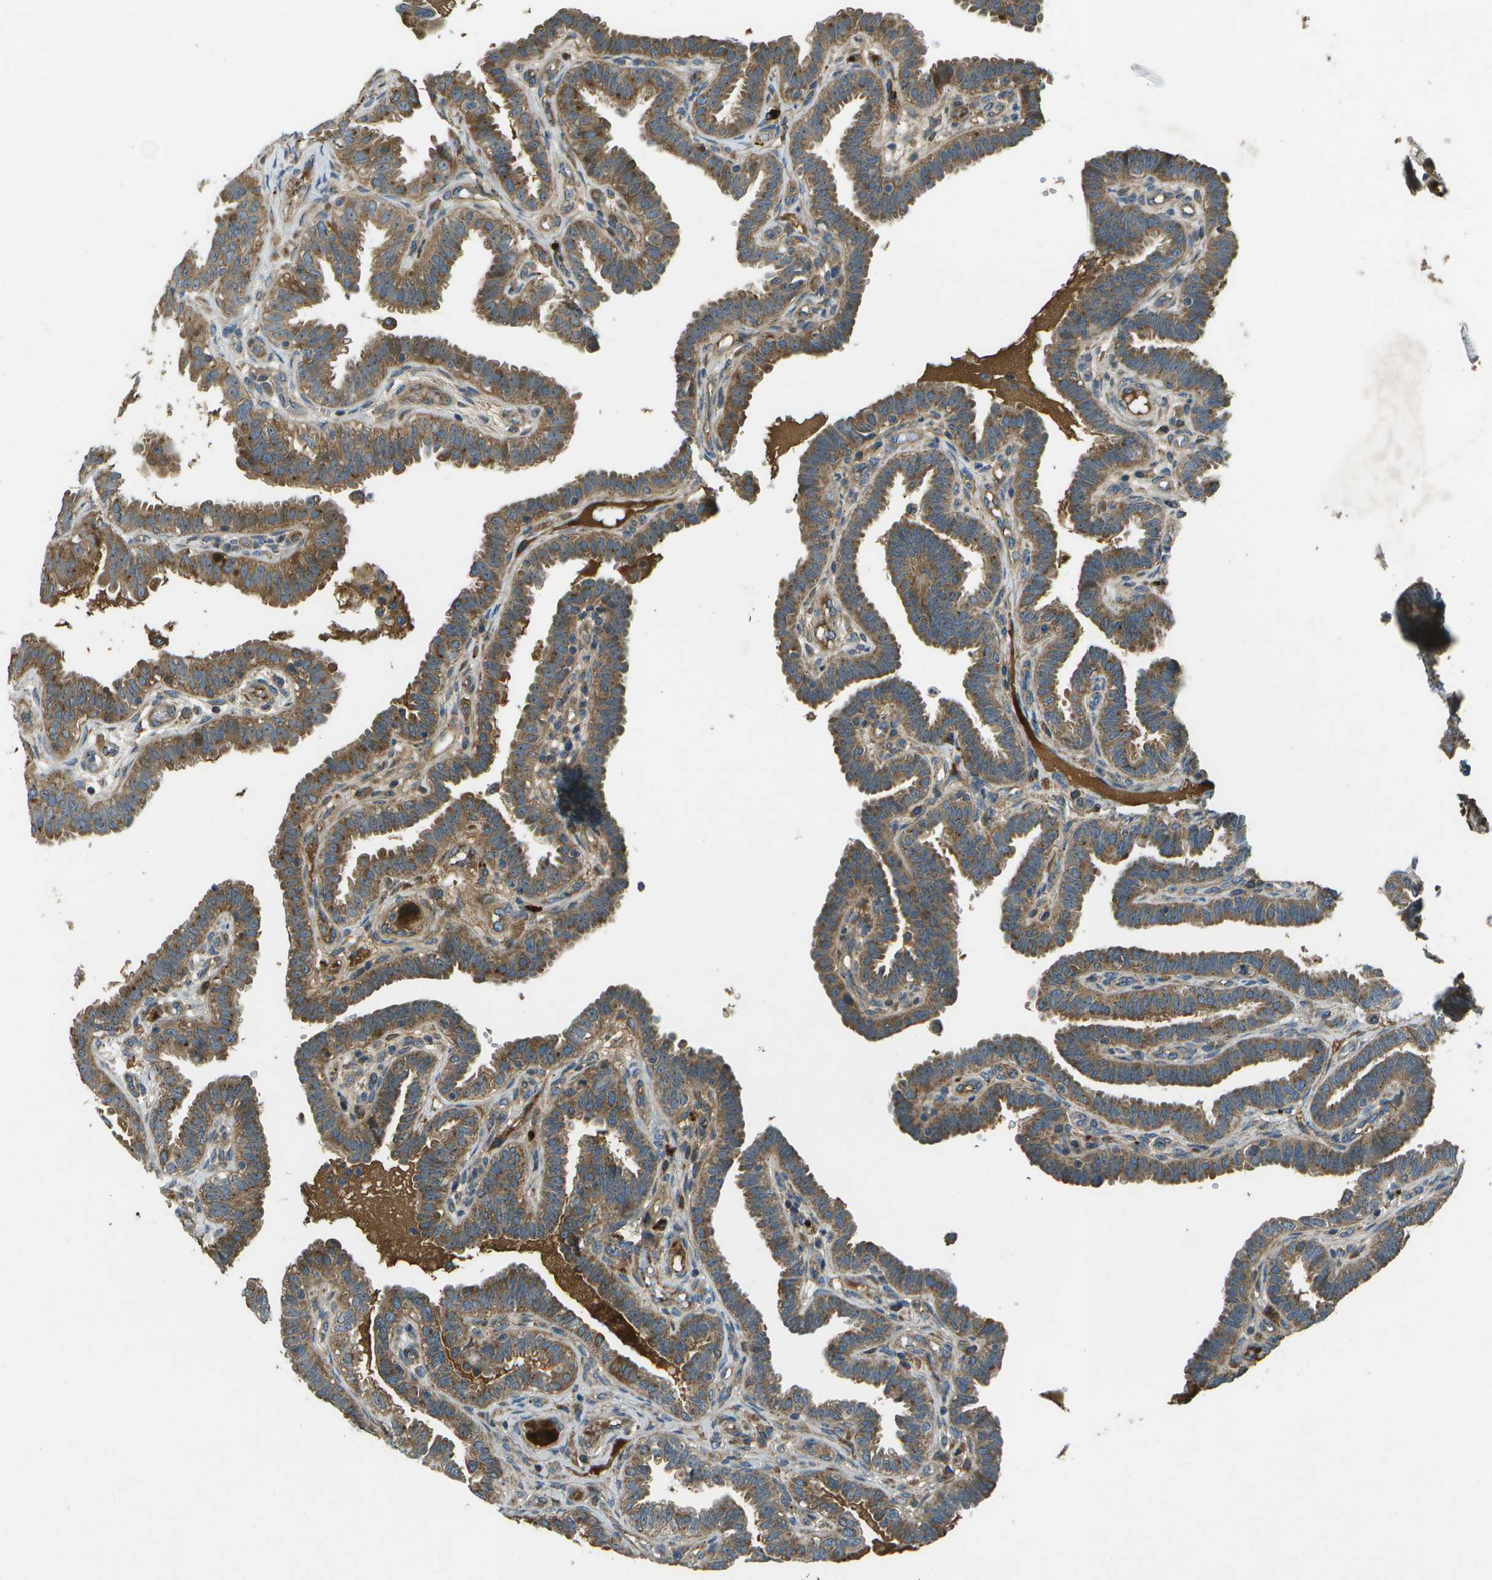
{"staining": {"intensity": "moderate", "quantity": ">75%", "location": "cytoplasmic/membranous"}, "tissue": "fallopian tube", "cell_type": "Glandular cells", "image_type": "normal", "snomed": [{"axis": "morphology", "description": "Normal tissue, NOS"}, {"axis": "topography", "description": "Fallopian tube"}, {"axis": "topography", "description": "Placenta"}], "caption": "The immunohistochemical stain highlights moderate cytoplasmic/membranous expression in glandular cells of normal fallopian tube. The protein of interest is stained brown, and the nuclei are stained in blue (DAB IHC with brightfield microscopy, high magnification).", "gene": "PXYLP1", "patient": {"sex": "female", "age": 34}}